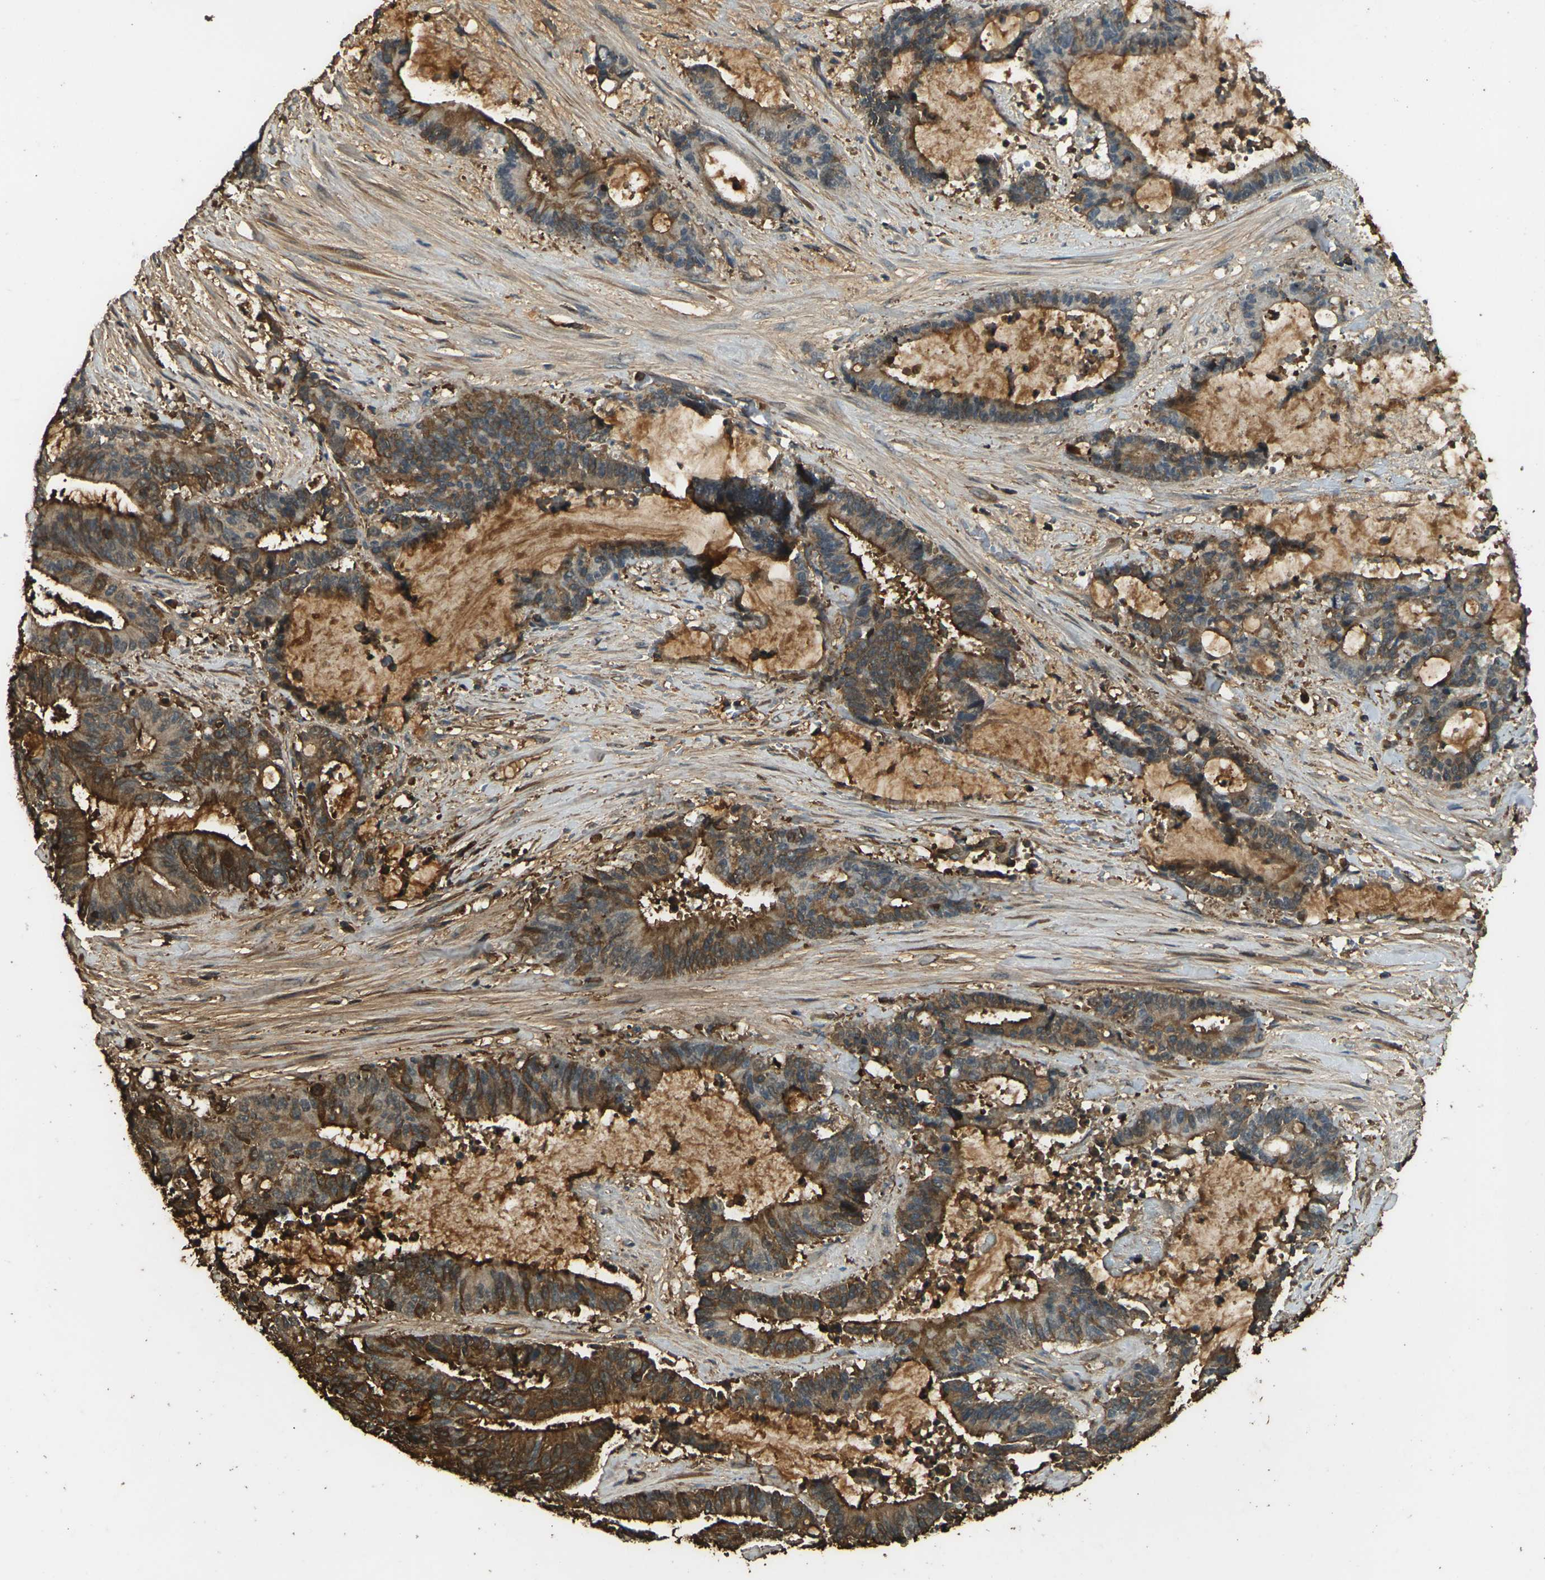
{"staining": {"intensity": "moderate", "quantity": "25%-75%", "location": "cytoplasmic/membranous"}, "tissue": "liver cancer", "cell_type": "Tumor cells", "image_type": "cancer", "snomed": [{"axis": "morphology", "description": "Normal tissue, NOS"}, {"axis": "morphology", "description": "Cholangiocarcinoma"}, {"axis": "topography", "description": "Liver"}, {"axis": "topography", "description": "Peripheral nerve tissue"}], "caption": "Tumor cells reveal moderate cytoplasmic/membranous expression in about 25%-75% of cells in liver cancer (cholangiocarcinoma).", "gene": "CYP1B1", "patient": {"sex": "female", "age": 73}}